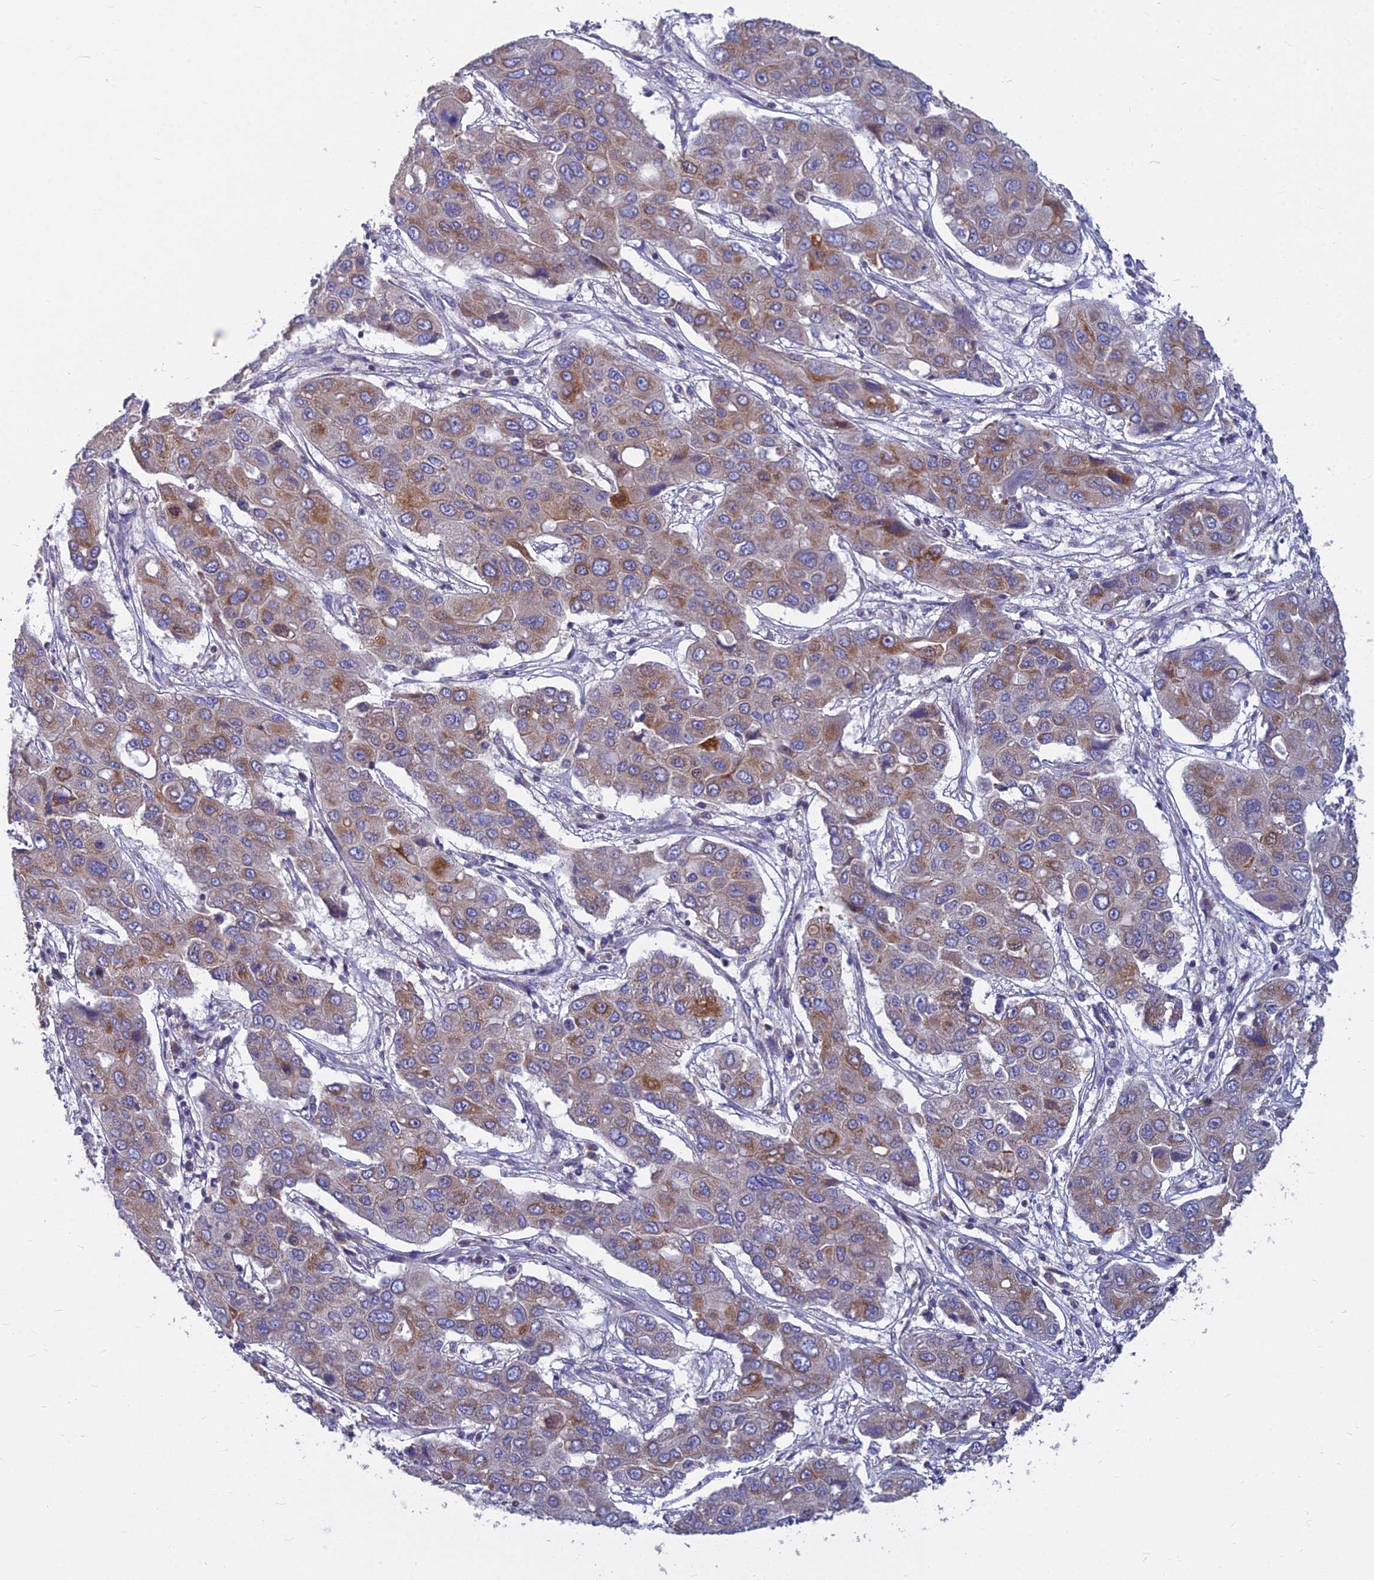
{"staining": {"intensity": "moderate", "quantity": "25%-75%", "location": "cytoplasmic/membranous"}, "tissue": "liver cancer", "cell_type": "Tumor cells", "image_type": "cancer", "snomed": [{"axis": "morphology", "description": "Cholangiocarcinoma"}, {"axis": "topography", "description": "Liver"}], "caption": "Moderate cytoplasmic/membranous positivity for a protein is appreciated in approximately 25%-75% of tumor cells of liver cholangiocarcinoma using immunohistochemistry.", "gene": "COX20", "patient": {"sex": "male", "age": 67}}